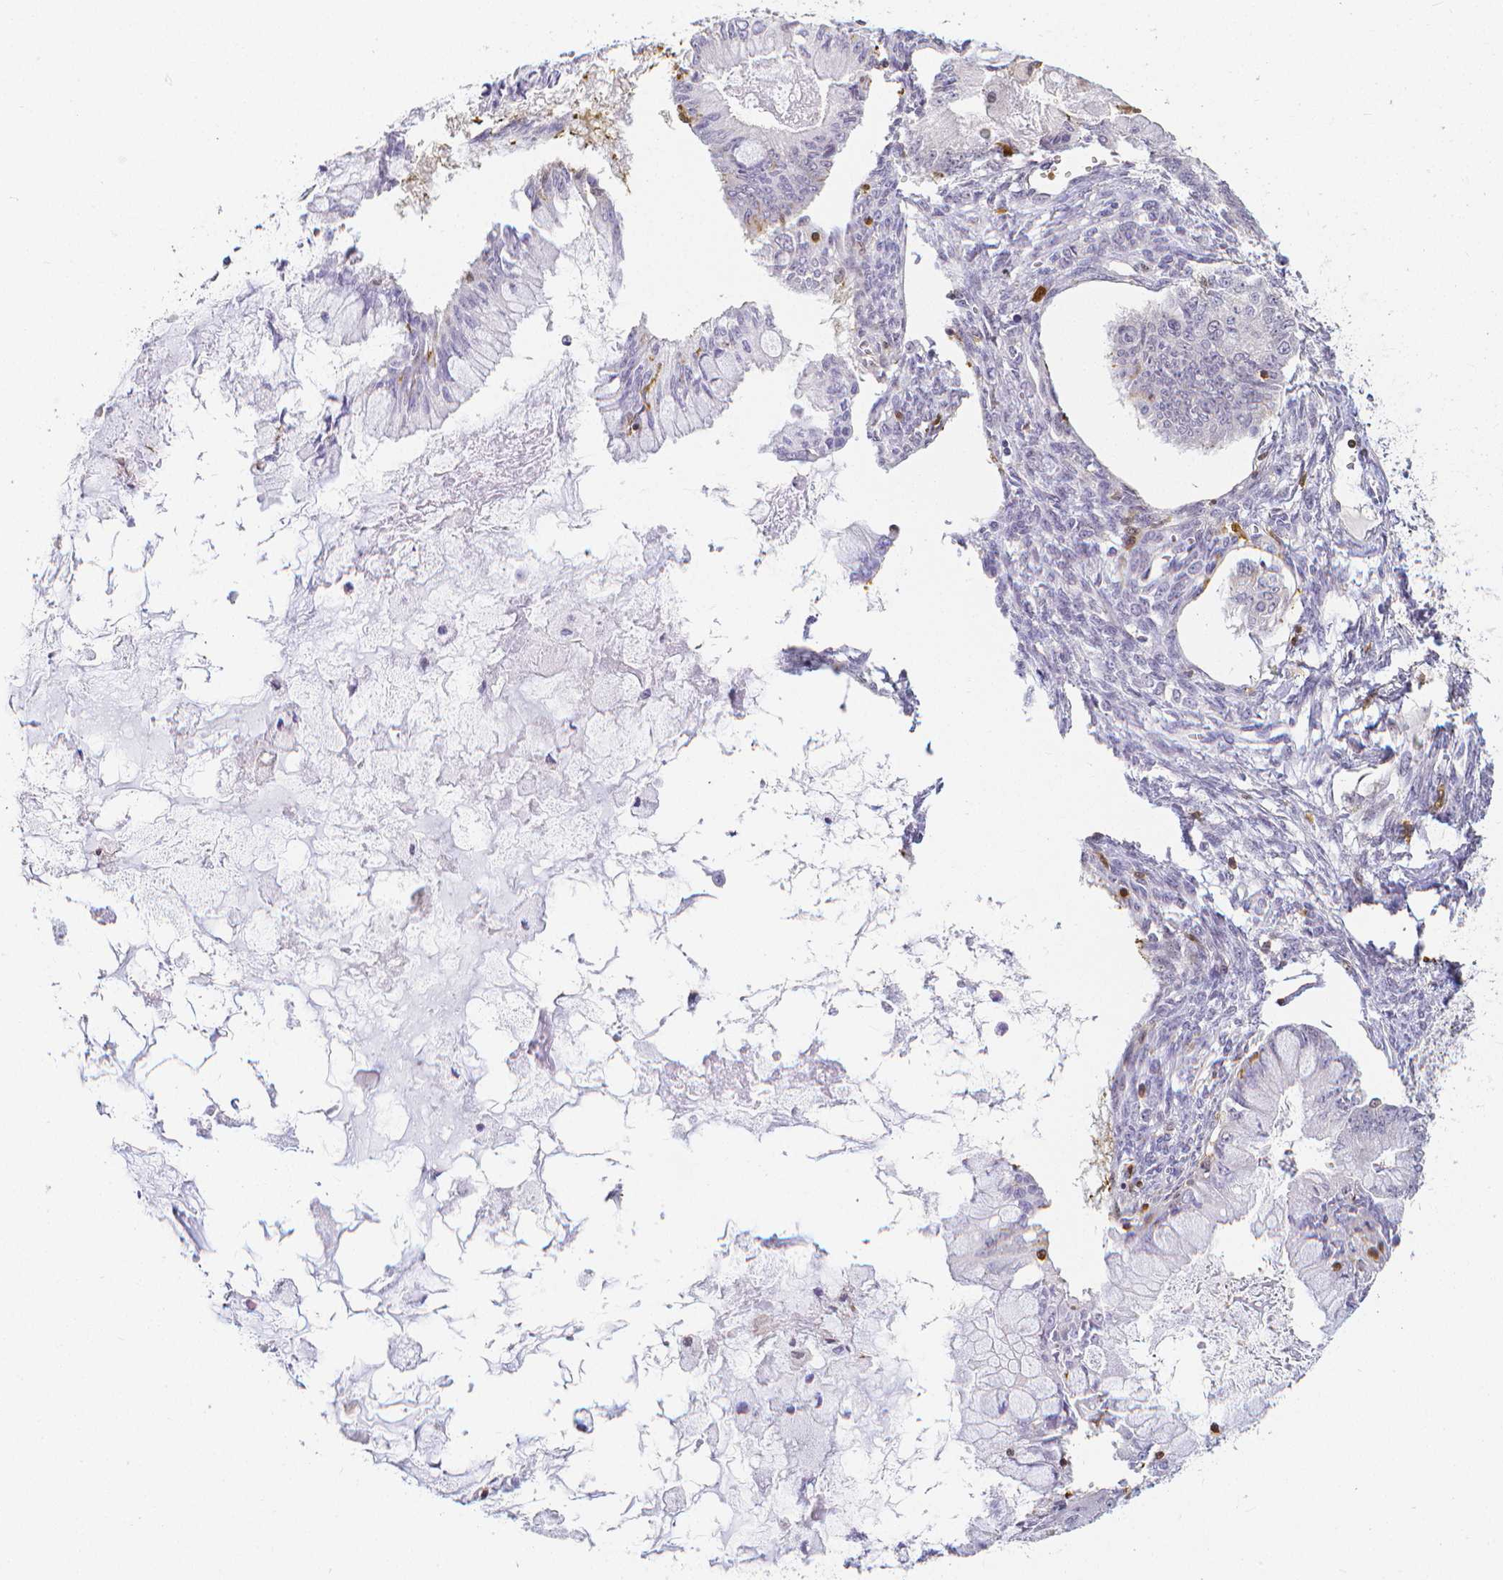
{"staining": {"intensity": "negative", "quantity": "none", "location": "none"}, "tissue": "ovarian cancer", "cell_type": "Tumor cells", "image_type": "cancer", "snomed": [{"axis": "morphology", "description": "Cystadenocarcinoma, mucinous, NOS"}, {"axis": "topography", "description": "Ovary"}], "caption": "The image displays no staining of tumor cells in mucinous cystadenocarcinoma (ovarian).", "gene": "COTL1", "patient": {"sex": "female", "age": 34}}